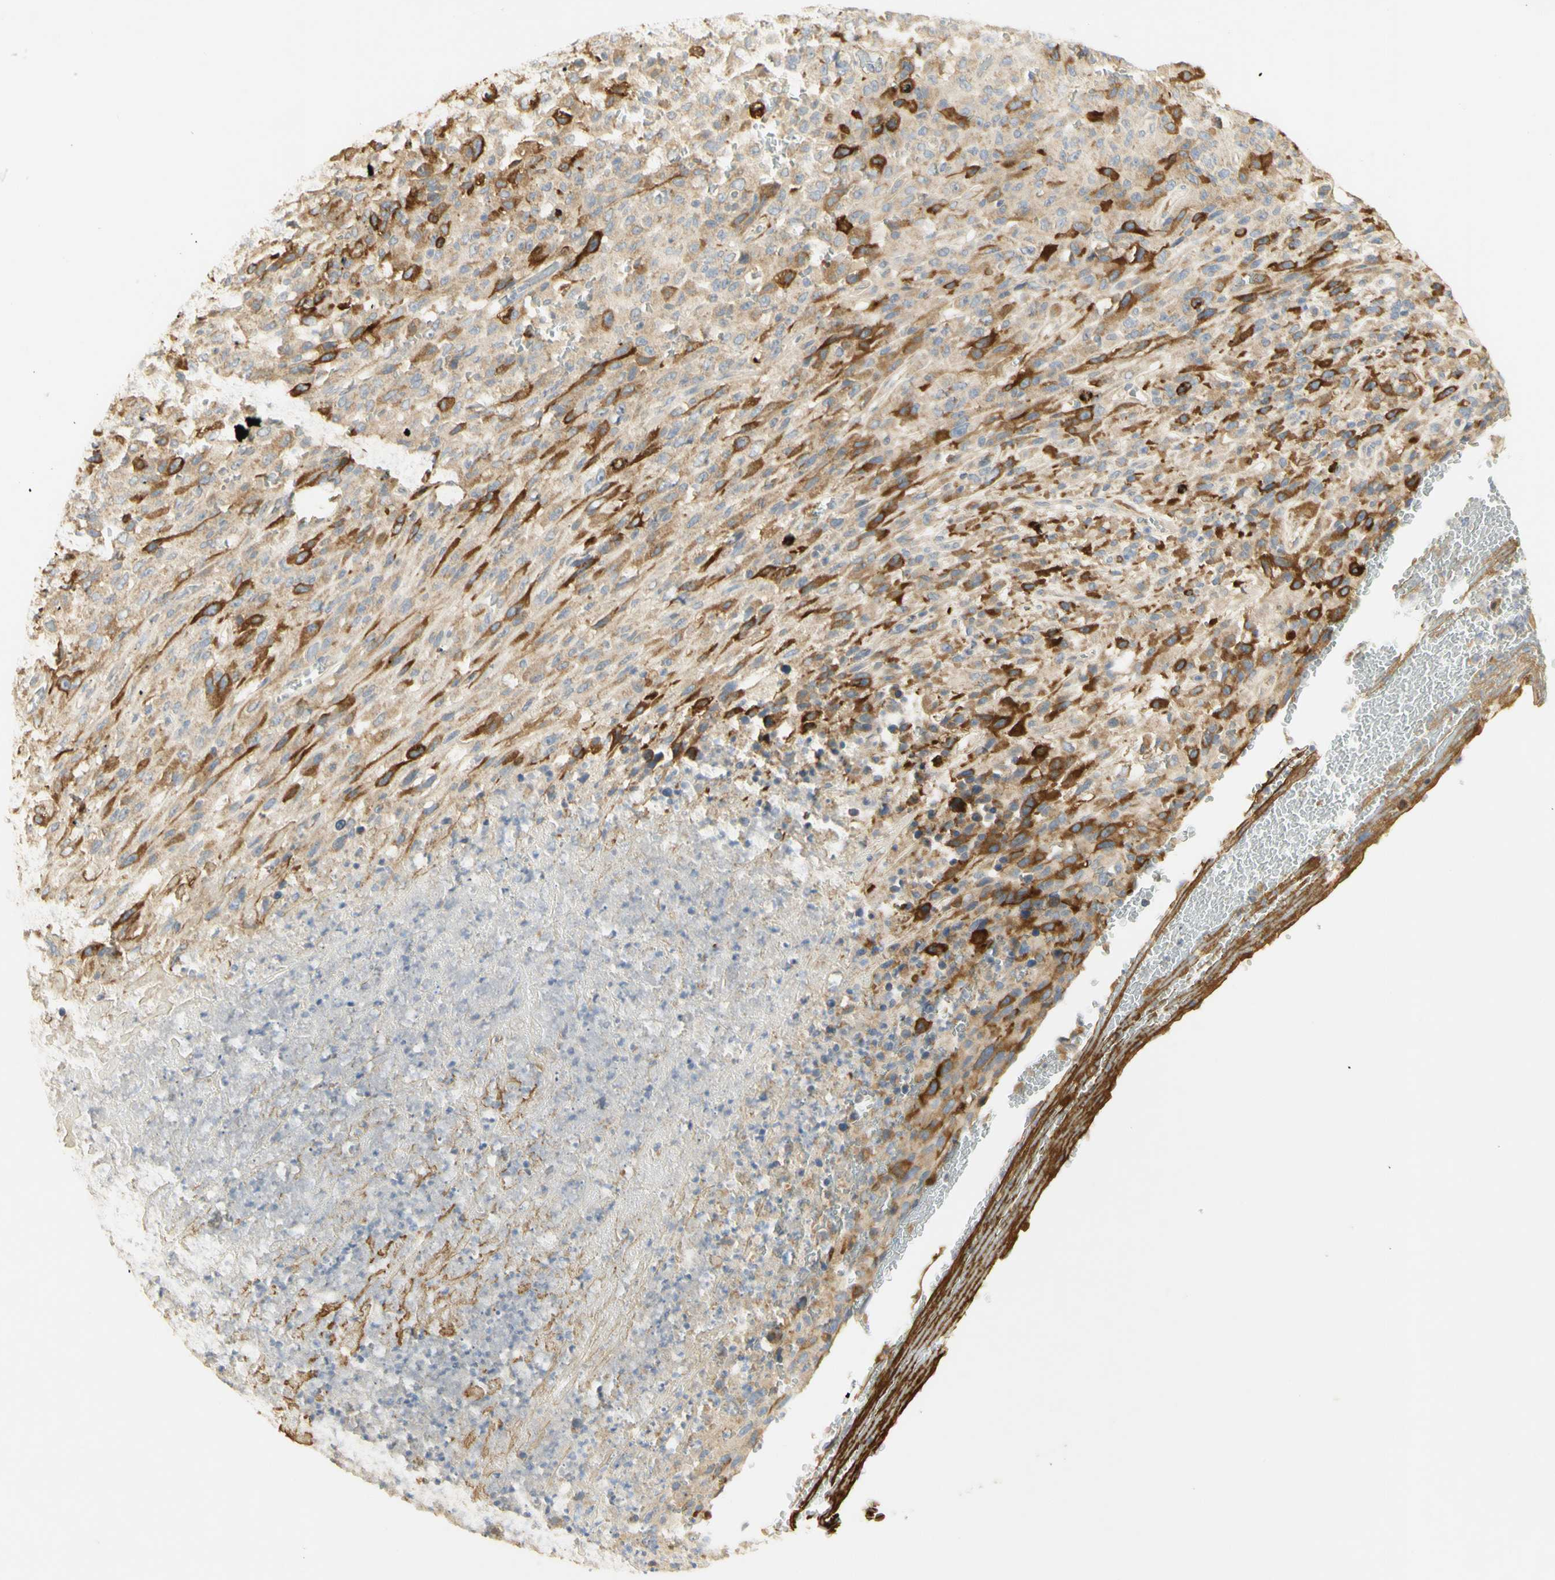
{"staining": {"intensity": "strong", "quantity": "25%-75%", "location": "cytoplasmic/membranous"}, "tissue": "urothelial cancer", "cell_type": "Tumor cells", "image_type": "cancer", "snomed": [{"axis": "morphology", "description": "Urothelial carcinoma, High grade"}, {"axis": "topography", "description": "Urinary bladder"}], "caption": "Strong cytoplasmic/membranous expression for a protein is appreciated in approximately 25%-75% of tumor cells of urothelial cancer using immunohistochemistry (IHC).", "gene": "KIF11", "patient": {"sex": "male", "age": 66}}